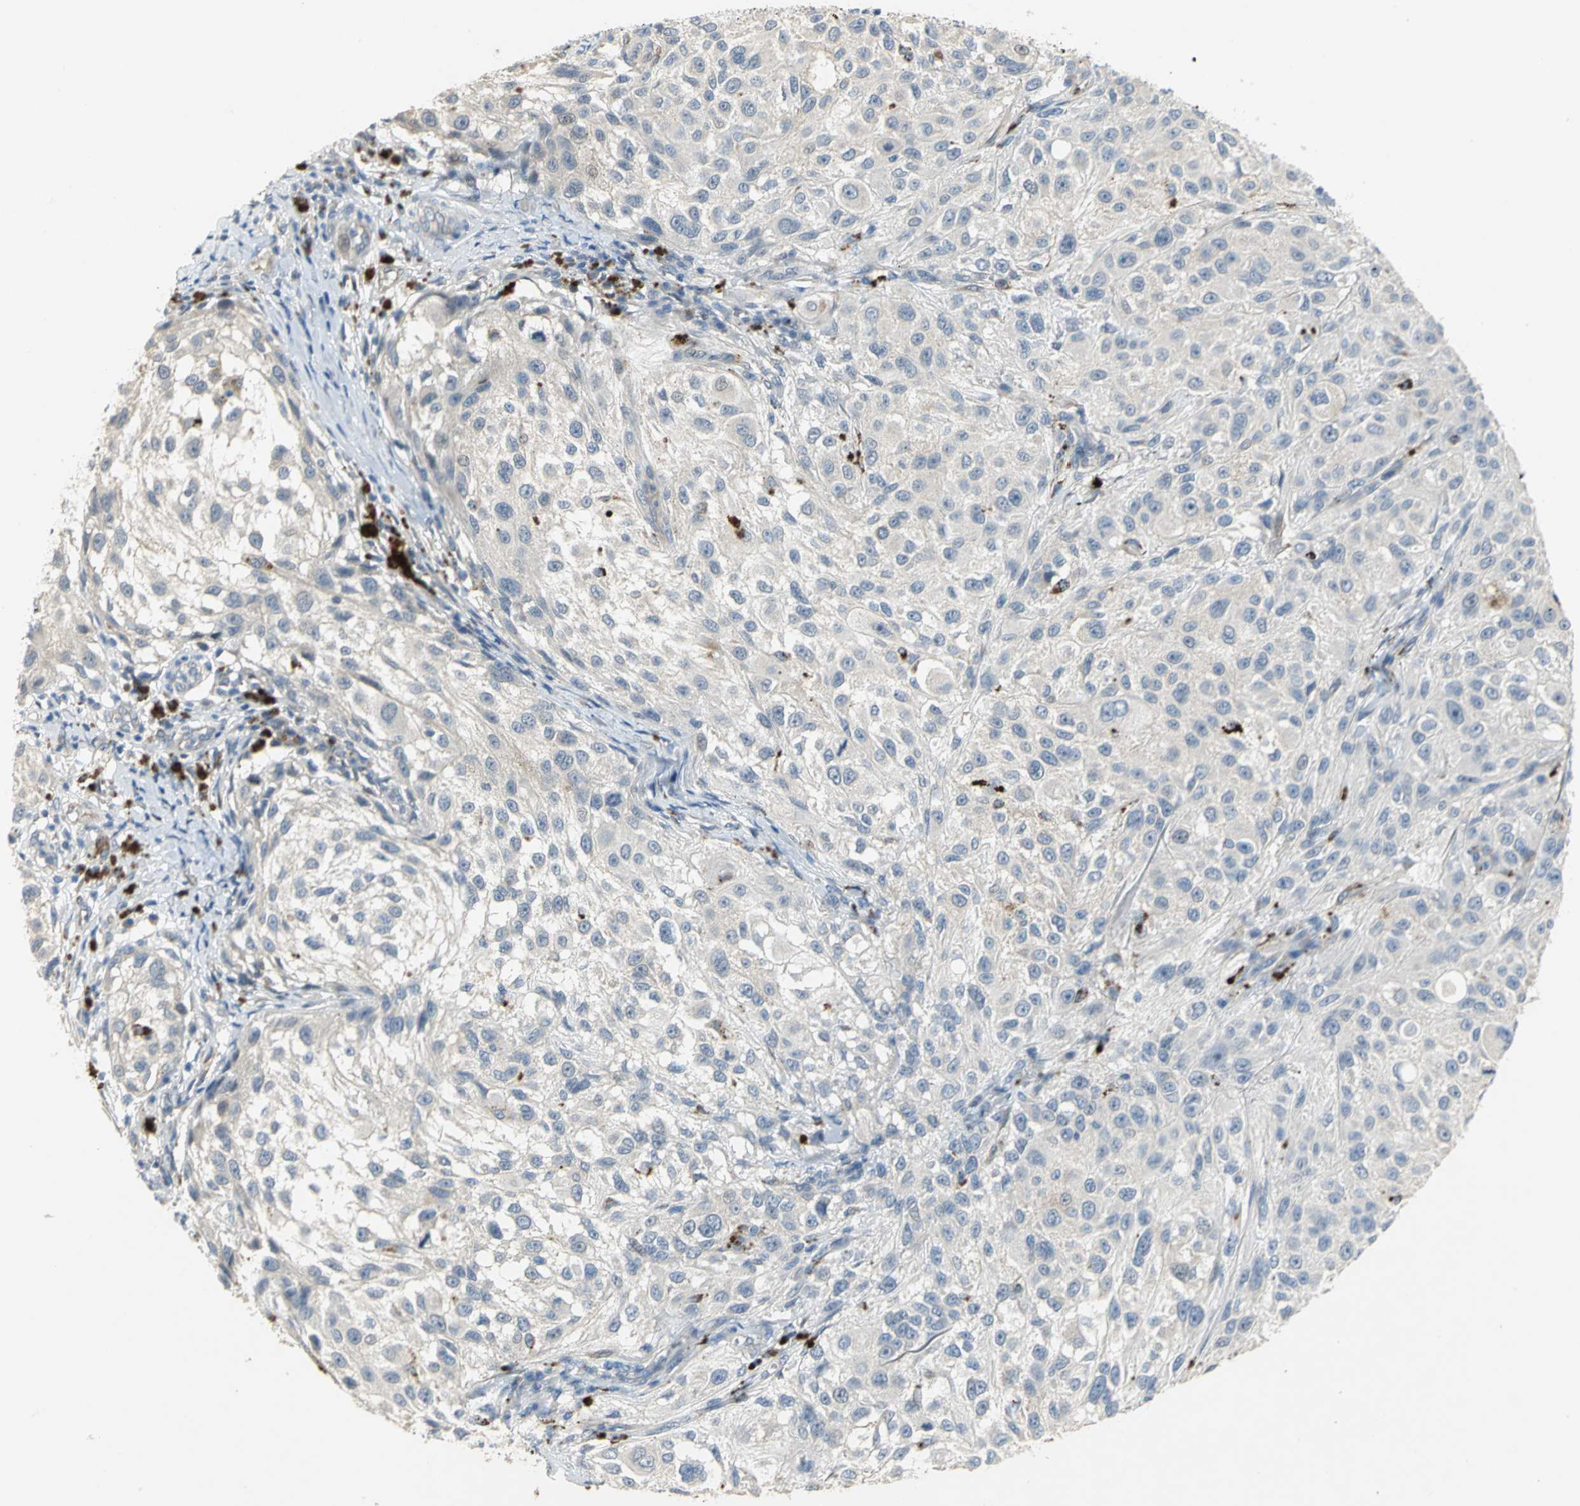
{"staining": {"intensity": "negative", "quantity": "none", "location": "none"}, "tissue": "melanoma", "cell_type": "Tumor cells", "image_type": "cancer", "snomed": [{"axis": "morphology", "description": "Necrosis, NOS"}, {"axis": "morphology", "description": "Malignant melanoma, NOS"}, {"axis": "topography", "description": "Skin"}], "caption": "Tumor cells are negative for protein expression in human melanoma.", "gene": "IL17RB", "patient": {"sex": "female", "age": 87}}